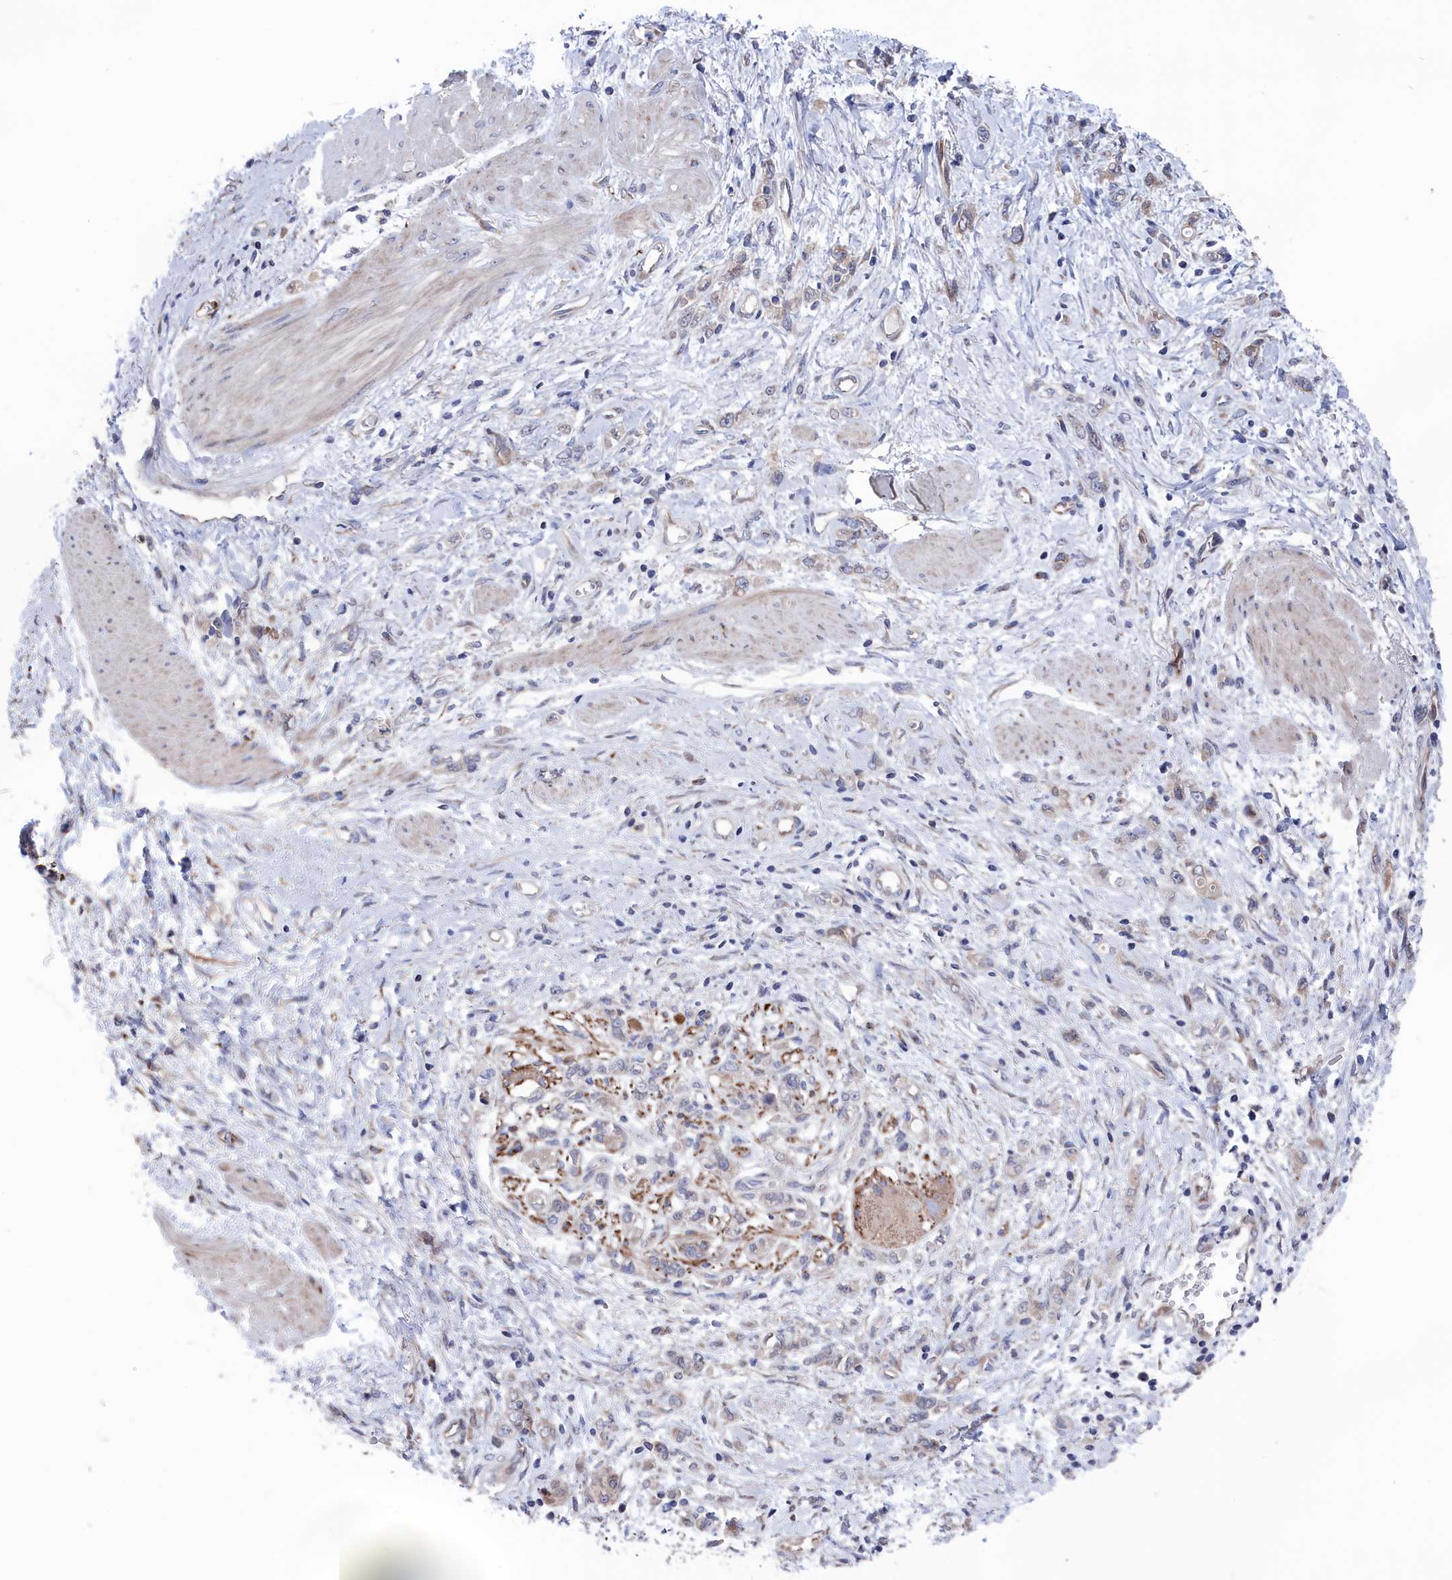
{"staining": {"intensity": "weak", "quantity": "<25%", "location": "cytoplasmic/membranous"}, "tissue": "stomach cancer", "cell_type": "Tumor cells", "image_type": "cancer", "snomed": [{"axis": "morphology", "description": "Adenocarcinoma, NOS"}, {"axis": "topography", "description": "Stomach"}], "caption": "IHC histopathology image of neoplastic tissue: human stomach cancer (adenocarcinoma) stained with DAB reveals no significant protein positivity in tumor cells. (Stains: DAB immunohistochemistry (IHC) with hematoxylin counter stain, Microscopy: brightfield microscopy at high magnification).", "gene": "NUTF2", "patient": {"sex": "female", "age": 76}}